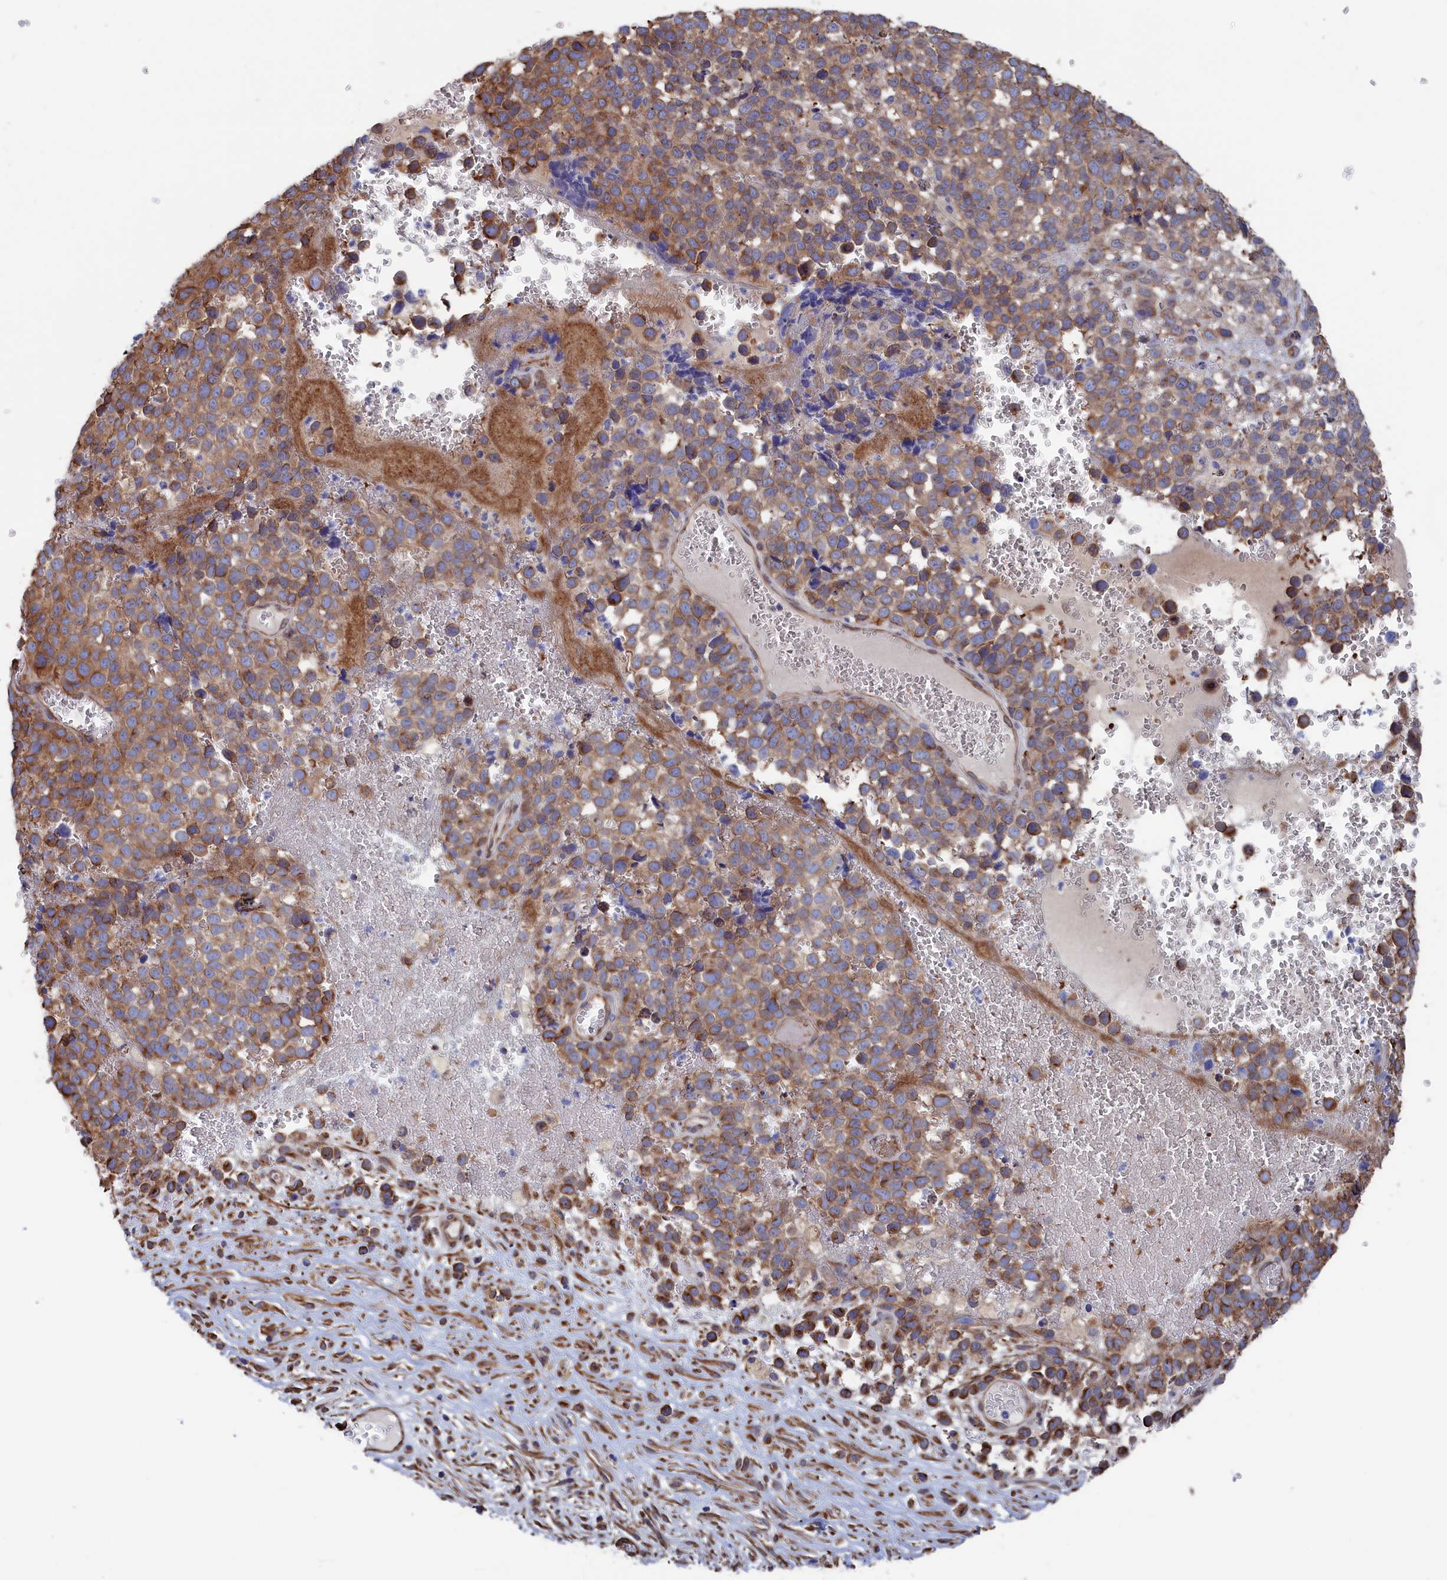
{"staining": {"intensity": "moderate", "quantity": ">75%", "location": "cytoplasmic/membranous"}, "tissue": "melanoma", "cell_type": "Tumor cells", "image_type": "cancer", "snomed": [{"axis": "morphology", "description": "Malignant melanoma, NOS"}, {"axis": "topography", "description": "Nose, NOS"}], "caption": "IHC staining of malignant melanoma, which shows medium levels of moderate cytoplasmic/membranous expression in about >75% of tumor cells indicating moderate cytoplasmic/membranous protein positivity. The staining was performed using DAB (brown) for protein detection and nuclei were counterstained in hematoxylin (blue).", "gene": "NUTF2", "patient": {"sex": "female", "age": 48}}